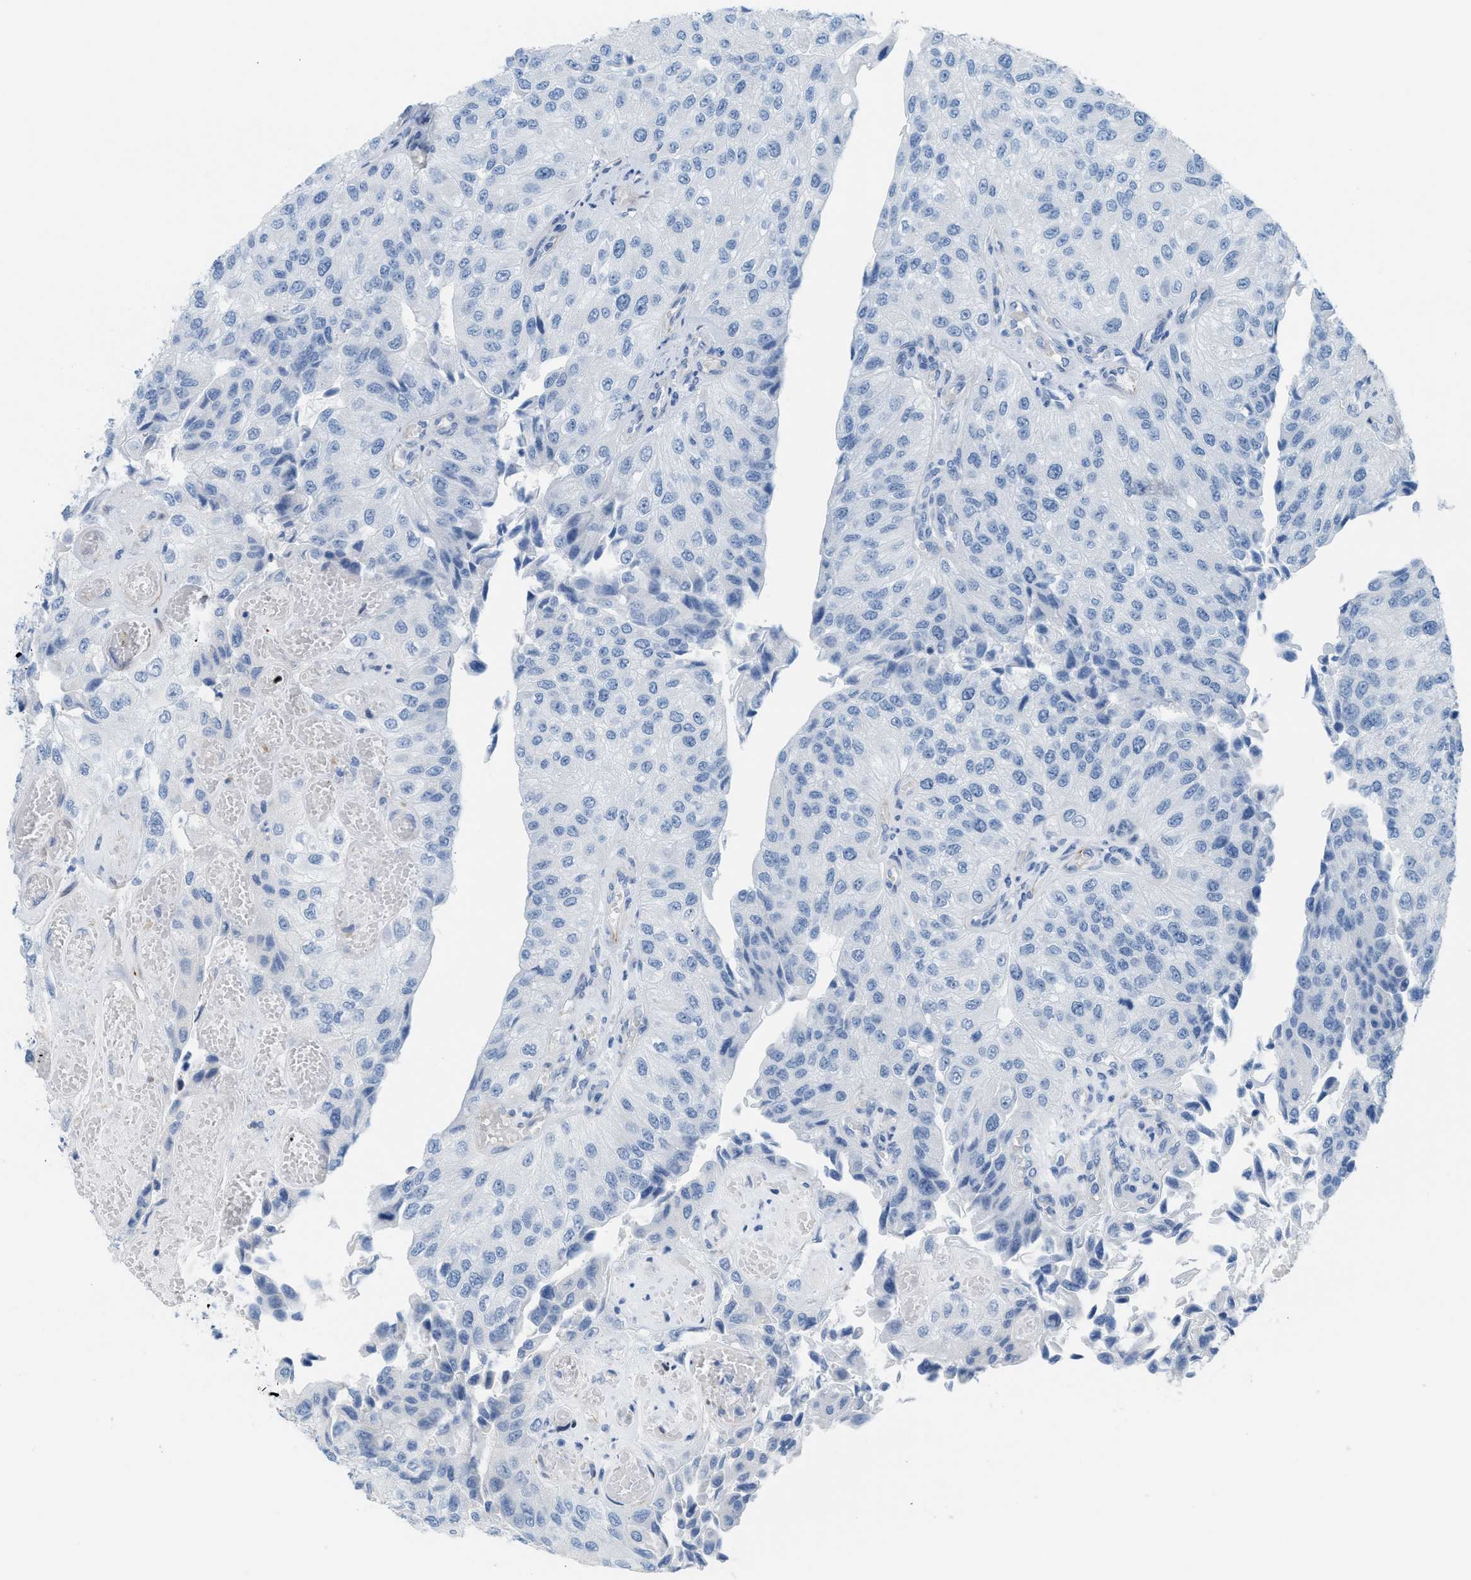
{"staining": {"intensity": "negative", "quantity": "none", "location": "none"}, "tissue": "urothelial cancer", "cell_type": "Tumor cells", "image_type": "cancer", "snomed": [{"axis": "morphology", "description": "Urothelial carcinoma, High grade"}, {"axis": "topography", "description": "Kidney"}, {"axis": "topography", "description": "Urinary bladder"}], "caption": "An immunohistochemistry (IHC) histopathology image of urothelial carcinoma (high-grade) is shown. There is no staining in tumor cells of urothelial carcinoma (high-grade).", "gene": "SLC12A1", "patient": {"sex": "male", "age": 77}}